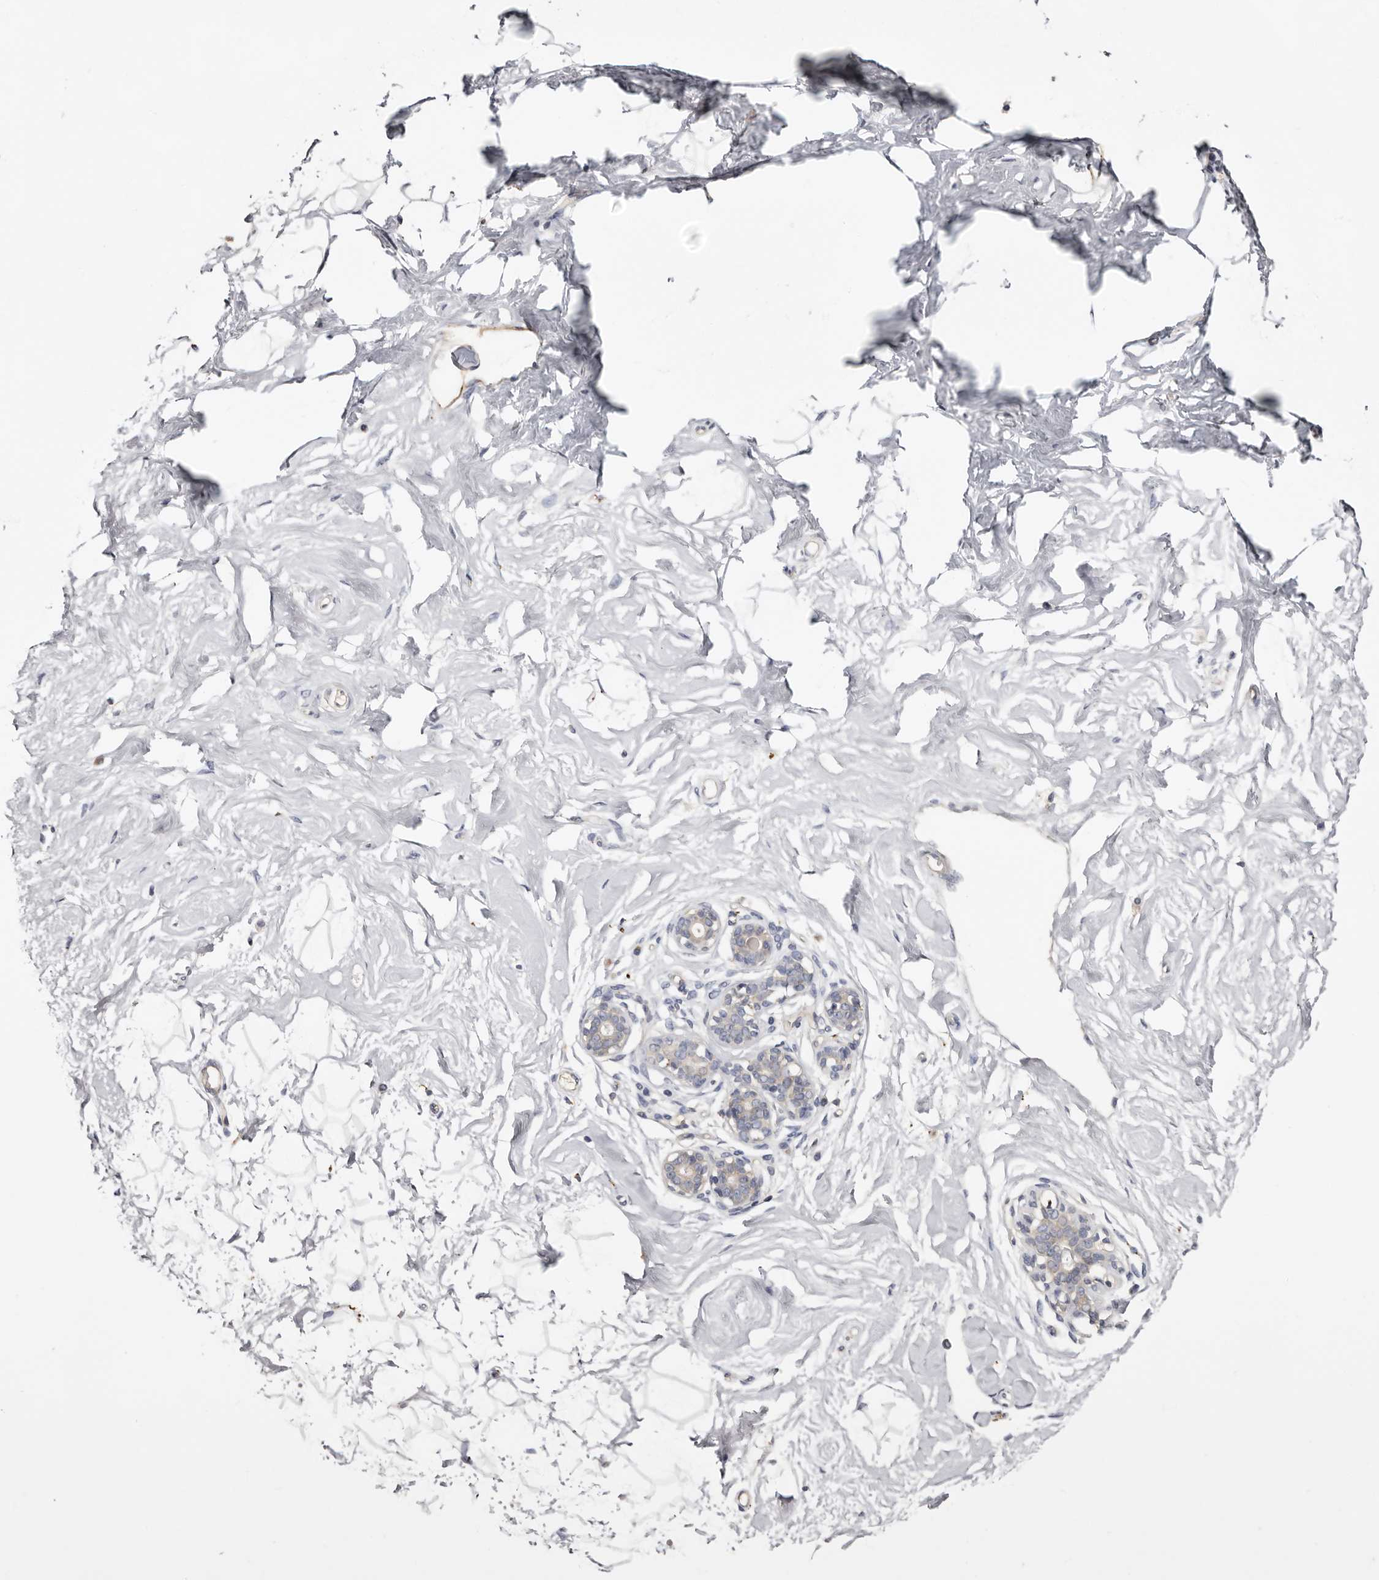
{"staining": {"intensity": "negative", "quantity": "none", "location": "none"}, "tissue": "breast", "cell_type": "Adipocytes", "image_type": "normal", "snomed": [{"axis": "morphology", "description": "Normal tissue, NOS"}, {"axis": "morphology", "description": "Adenoma, NOS"}, {"axis": "topography", "description": "Breast"}], "caption": "The image displays no significant positivity in adipocytes of breast. (DAB immunohistochemistry with hematoxylin counter stain).", "gene": "INKA2", "patient": {"sex": "female", "age": 23}}